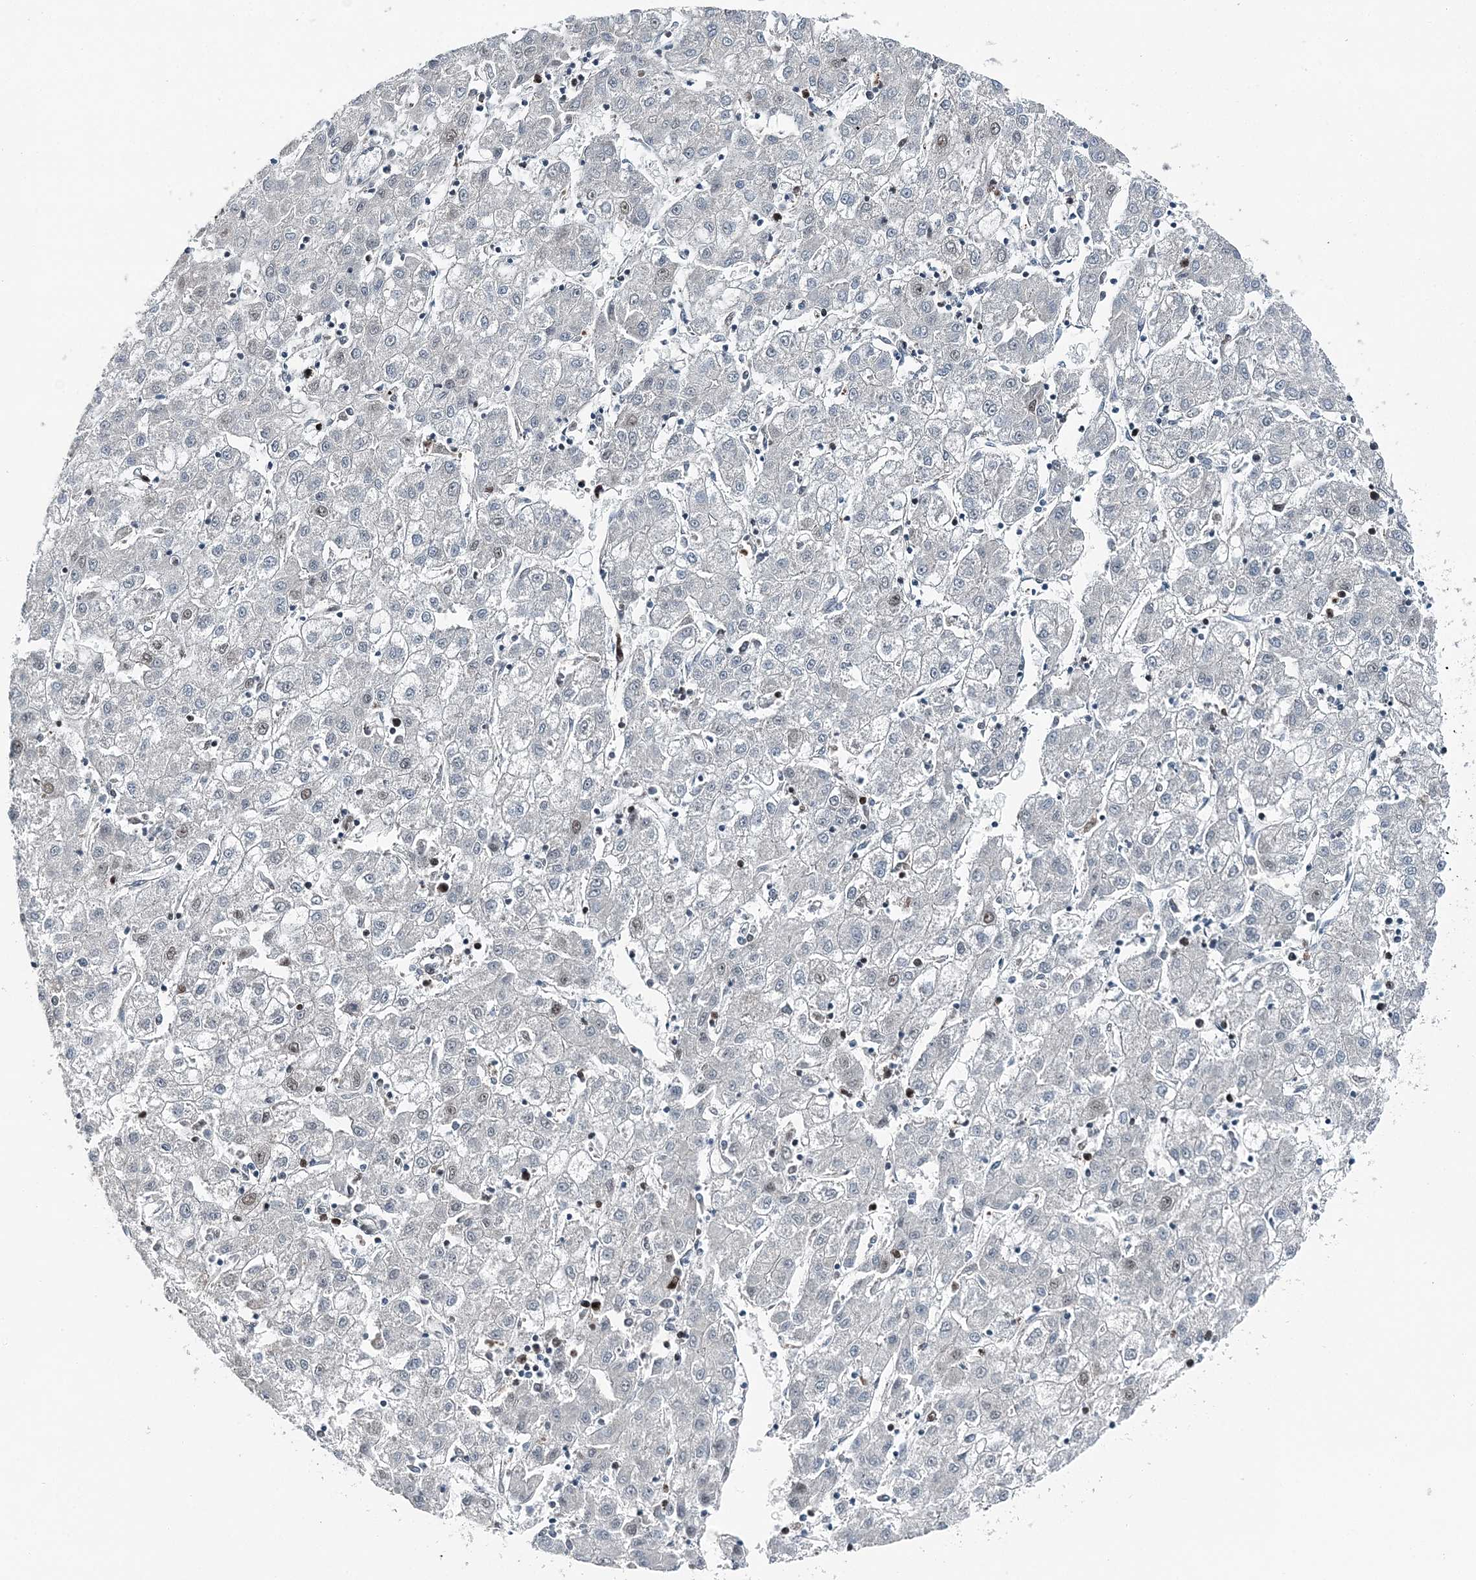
{"staining": {"intensity": "negative", "quantity": "none", "location": "none"}, "tissue": "liver cancer", "cell_type": "Tumor cells", "image_type": "cancer", "snomed": [{"axis": "morphology", "description": "Carcinoma, Hepatocellular, NOS"}, {"axis": "topography", "description": "Liver"}], "caption": "DAB (3,3'-diaminobenzidine) immunohistochemical staining of human liver cancer (hepatocellular carcinoma) demonstrates no significant expression in tumor cells. (Brightfield microscopy of DAB IHC at high magnification).", "gene": "HAT1", "patient": {"sex": "male", "age": 72}}